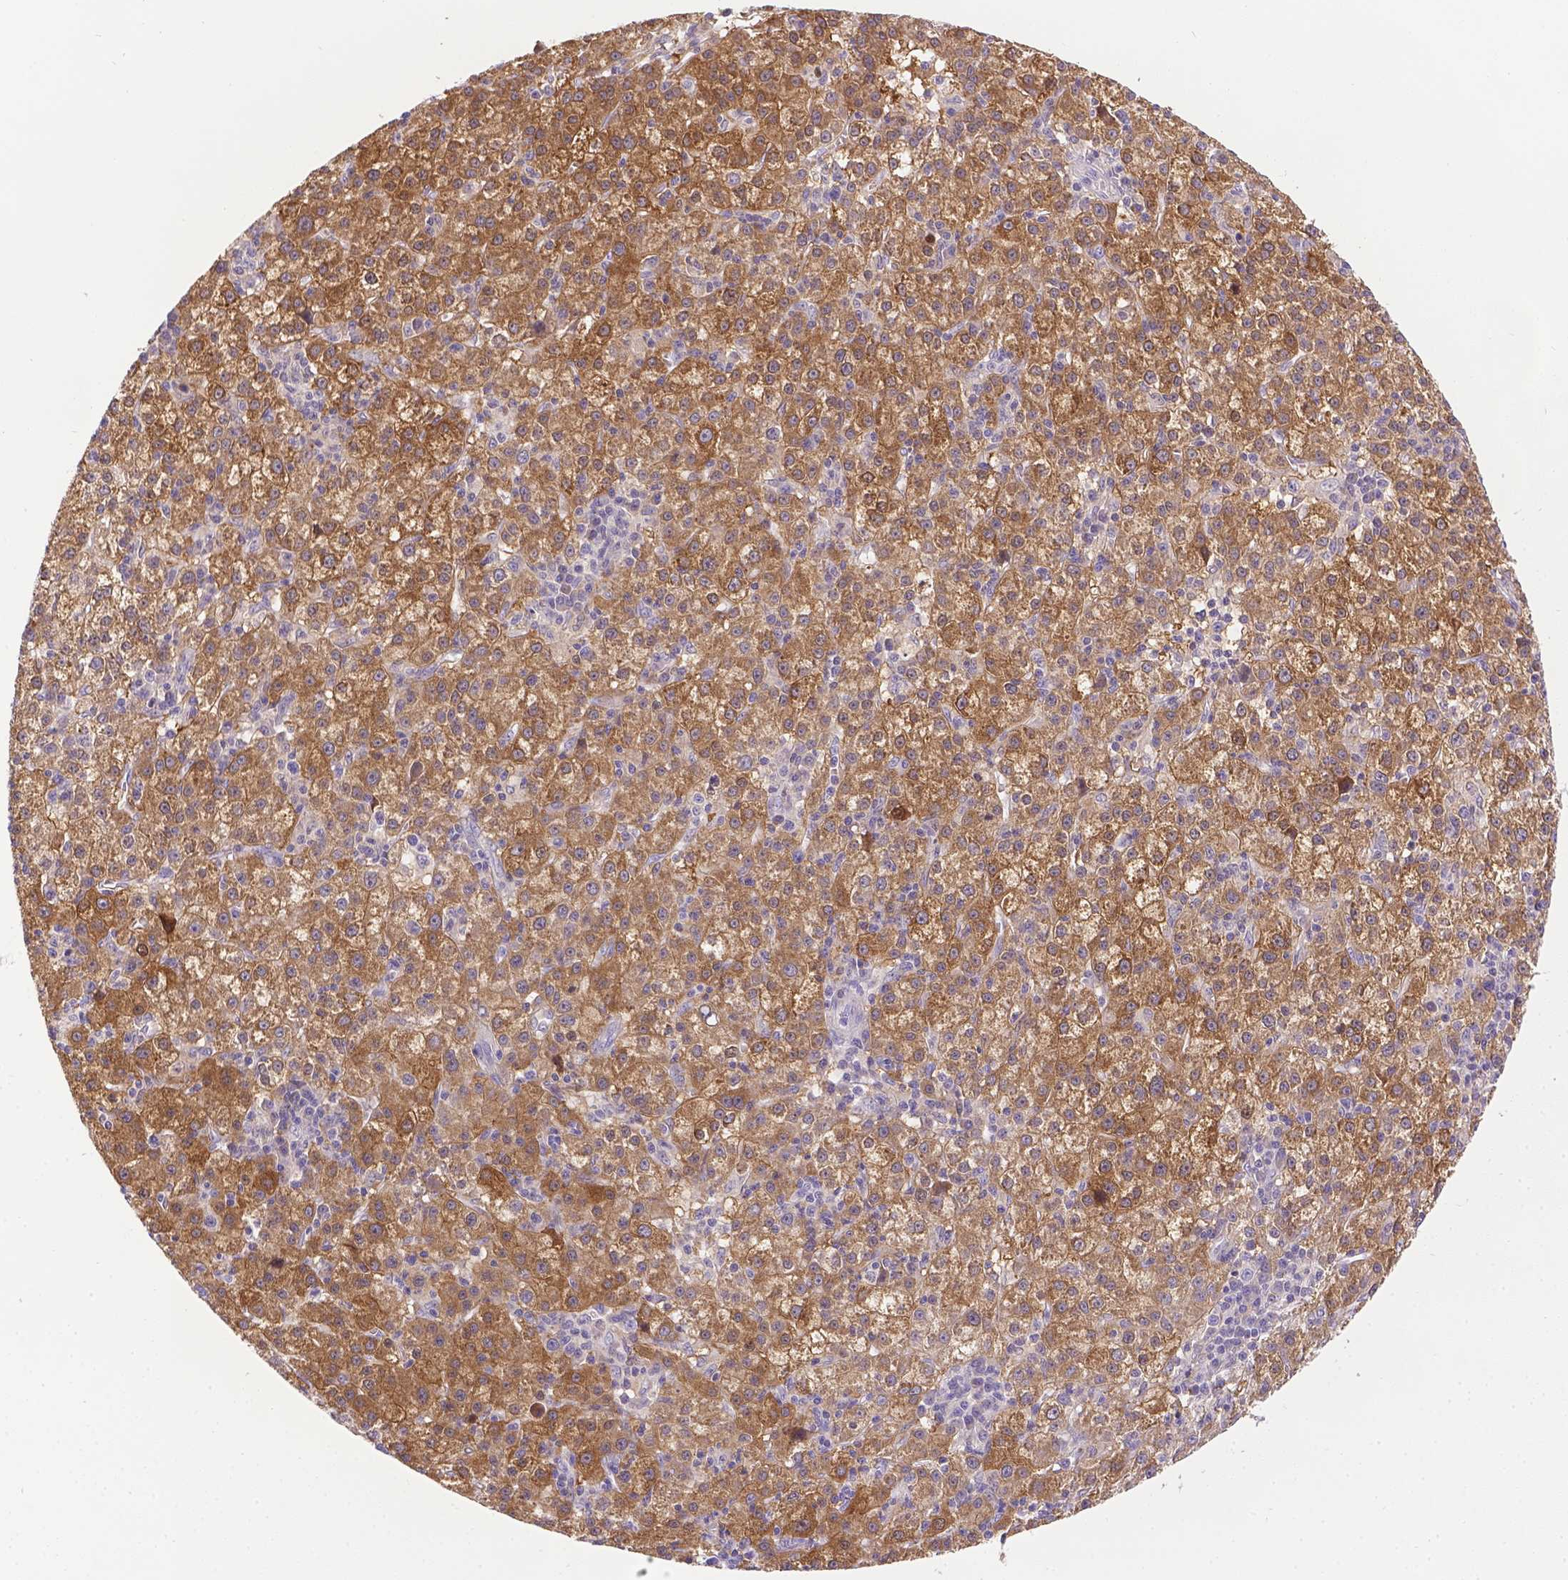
{"staining": {"intensity": "moderate", "quantity": ">75%", "location": "cytoplasmic/membranous"}, "tissue": "liver cancer", "cell_type": "Tumor cells", "image_type": "cancer", "snomed": [{"axis": "morphology", "description": "Carcinoma, Hepatocellular, NOS"}, {"axis": "topography", "description": "Liver"}], "caption": "About >75% of tumor cells in hepatocellular carcinoma (liver) display moderate cytoplasmic/membranous protein positivity as visualized by brown immunohistochemical staining.", "gene": "TM4SF18", "patient": {"sex": "female", "age": 60}}